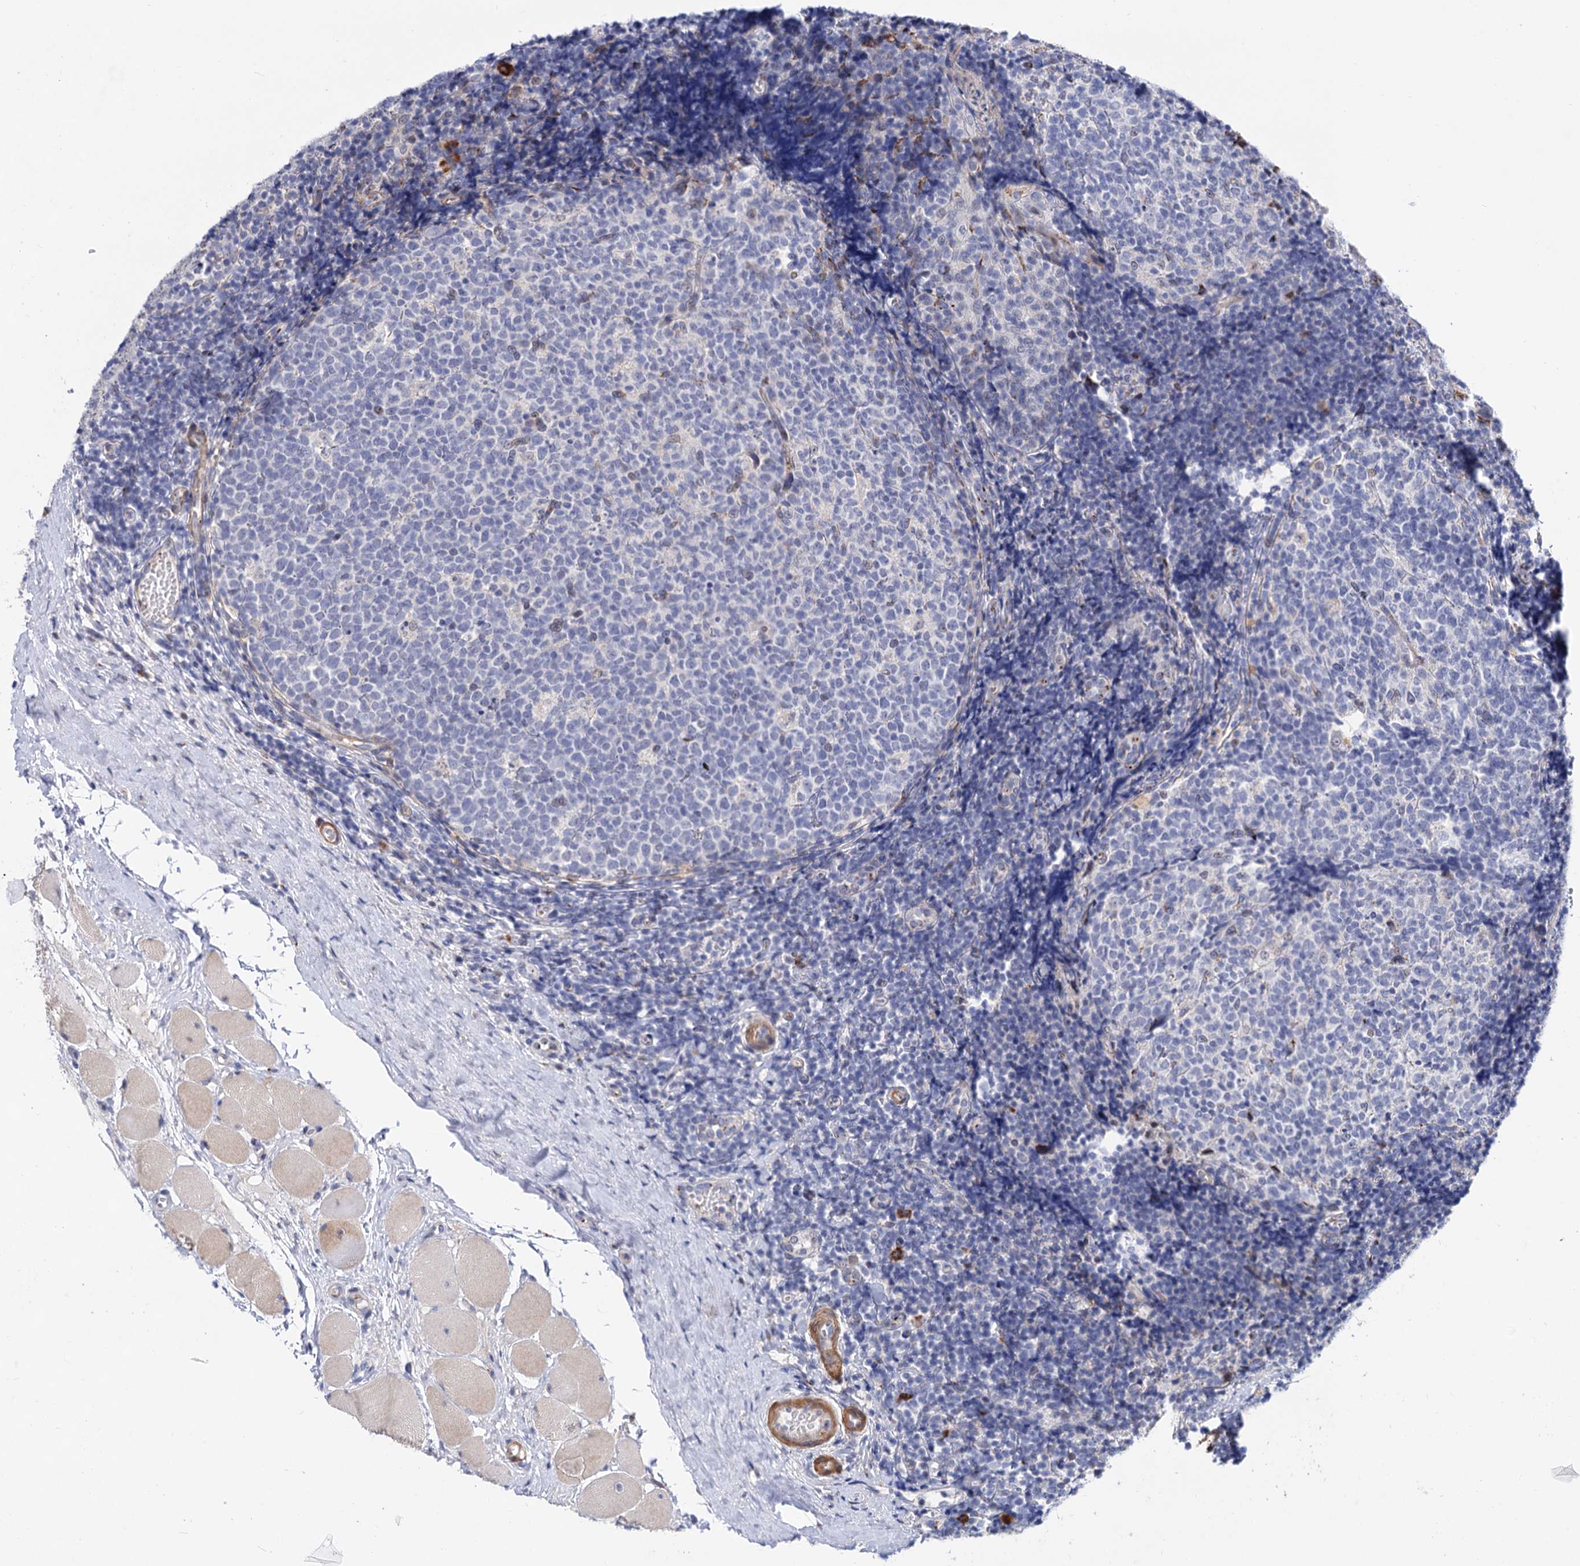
{"staining": {"intensity": "strong", "quantity": "<25%", "location": "cytoplasmic/membranous"}, "tissue": "tonsil", "cell_type": "Germinal center cells", "image_type": "normal", "snomed": [{"axis": "morphology", "description": "Normal tissue, NOS"}, {"axis": "topography", "description": "Tonsil"}], "caption": "Tonsil stained with DAB immunohistochemistry demonstrates medium levels of strong cytoplasmic/membranous expression in about <25% of germinal center cells. (brown staining indicates protein expression, while blue staining denotes nuclei).", "gene": "C11orf96", "patient": {"sex": "female", "age": 19}}